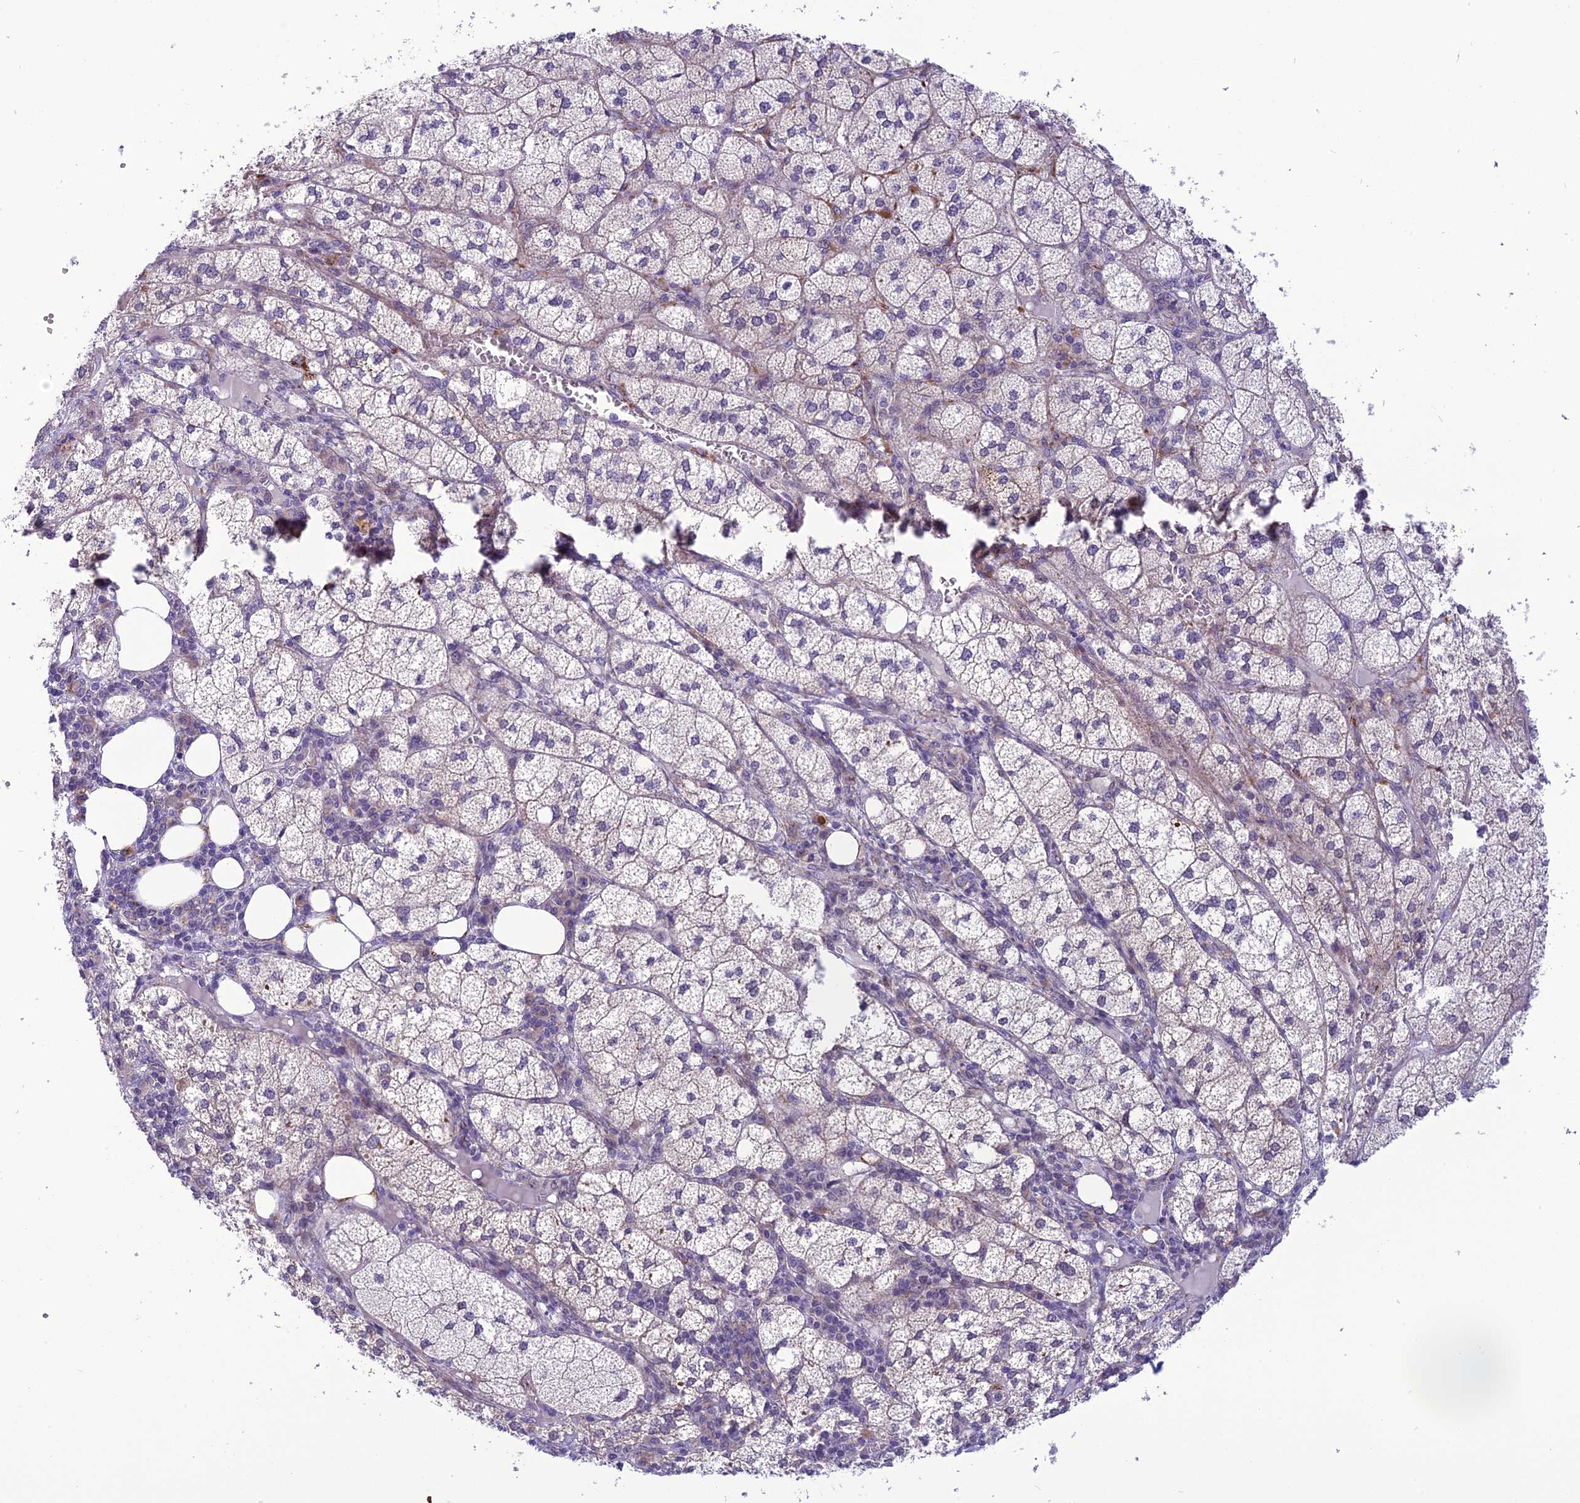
{"staining": {"intensity": "moderate", "quantity": "25%-75%", "location": "cytoplasmic/membranous"}, "tissue": "adrenal gland", "cell_type": "Glandular cells", "image_type": "normal", "snomed": [{"axis": "morphology", "description": "Normal tissue, NOS"}, {"axis": "topography", "description": "Adrenal gland"}], "caption": "A histopathology image of adrenal gland stained for a protein demonstrates moderate cytoplasmic/membranous brown staining in glandular cells.", "gene": "PSMF1", "patient": {"sex": "female", "age": 61}}